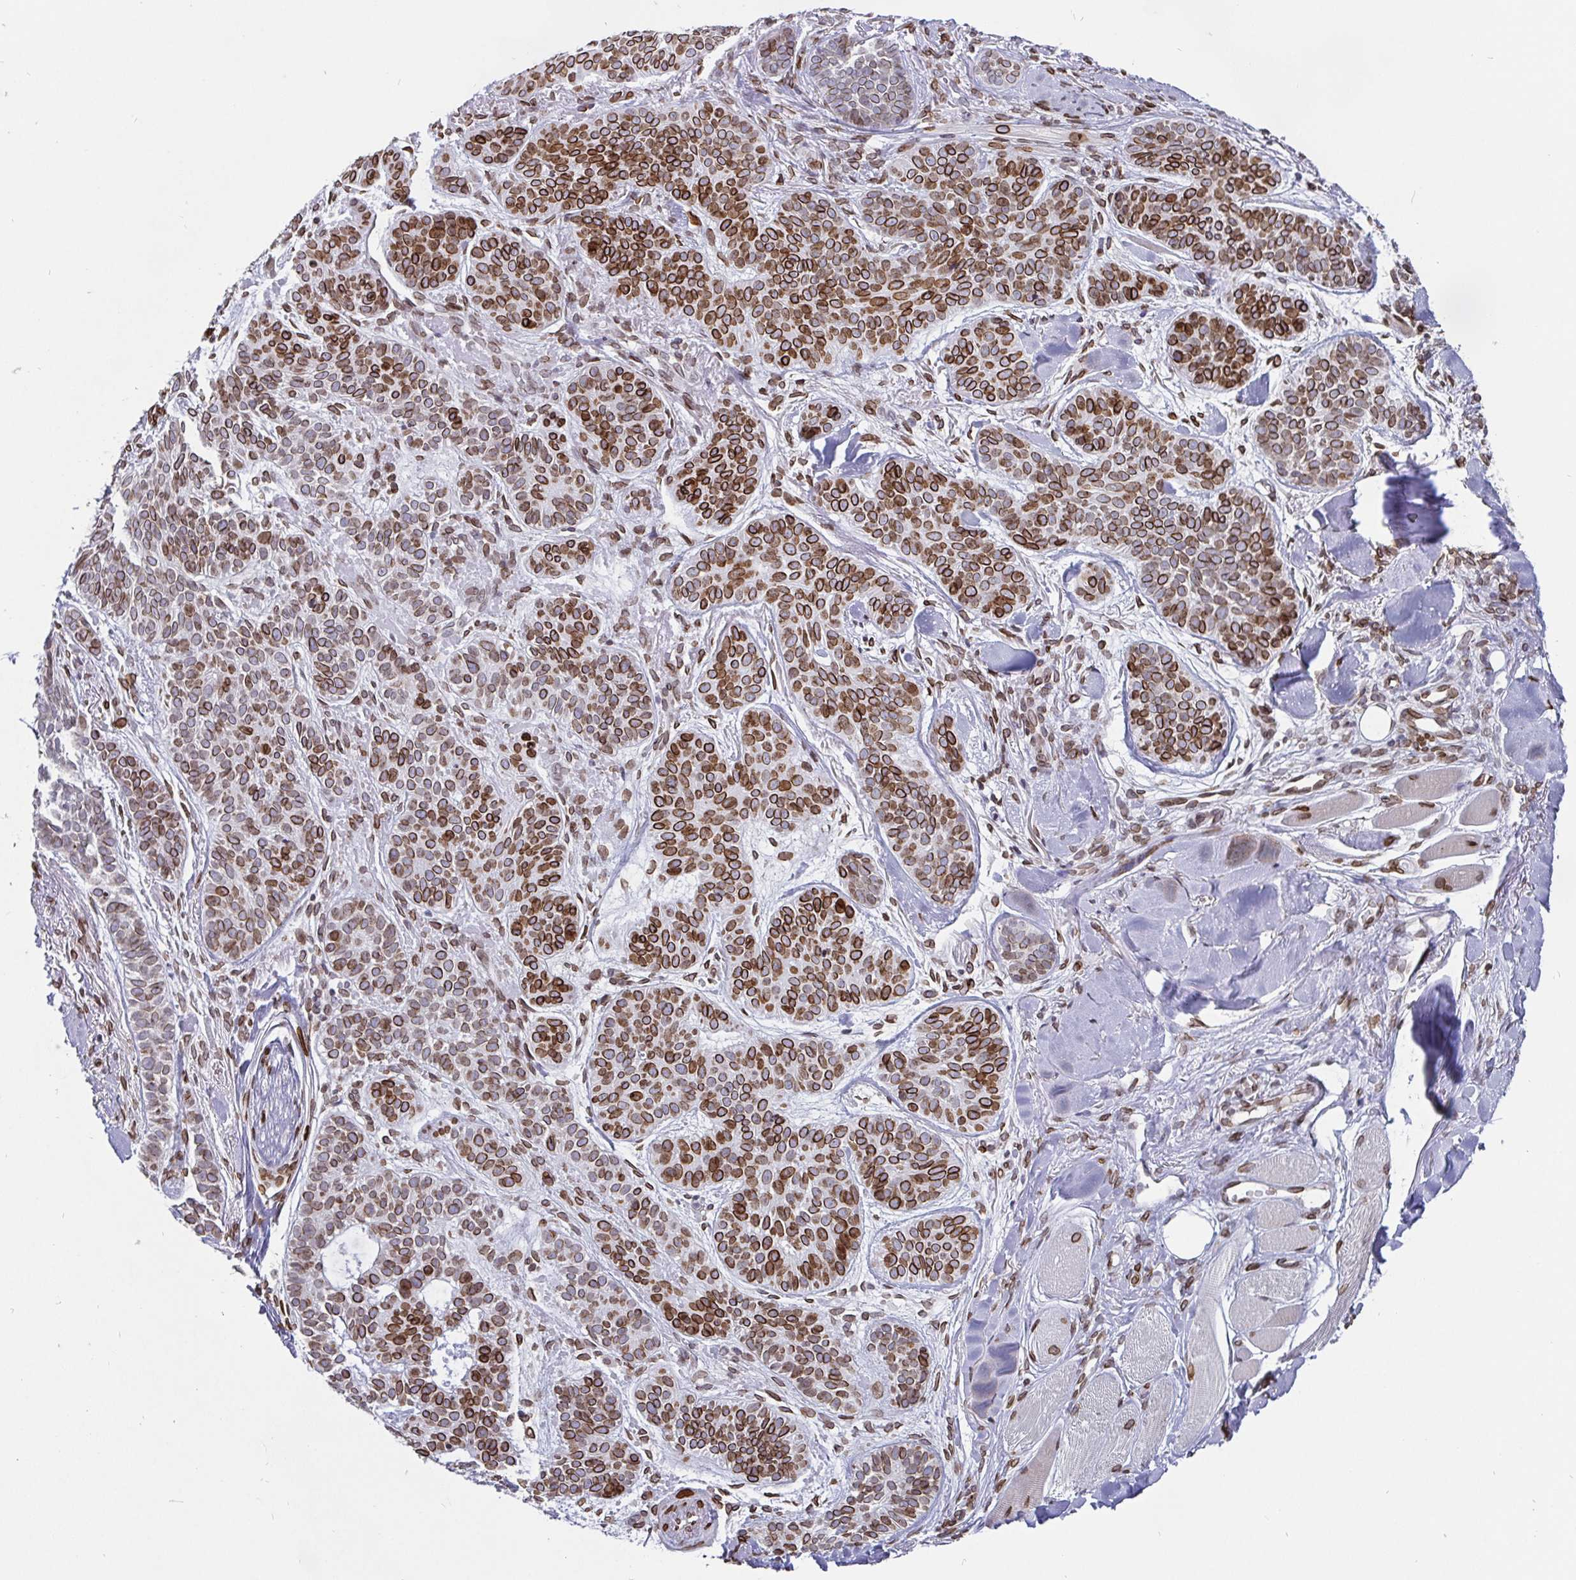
{"staining": {"intensity": "strong", "quantity": "25%-75%", "location": "cytoplasmic/membranous,nuclear"}, "tissue": "skin cancer", "cell_type": "Tumor cells", "image_type": "cancer", "snomed": [{"axis": "morphology", "description": "Basal cell carcinoma"}, {"axis": "topography", "description": "Skin"}, {"axis": "topography", "description": "Skin of nose"}], "caption": "The micrograph exhibits a brown stain indicating the presence of a protein in the cytoplasmic/membranous and nuclear of tumor cells in basal cell carcinoma (skin). (Stains: DAB in brown, nuclei in blue, Microscopy: brightfield microscopy at high magnification).", "gene": "EMD", "patient": {"sex": "female", "age": 81}}